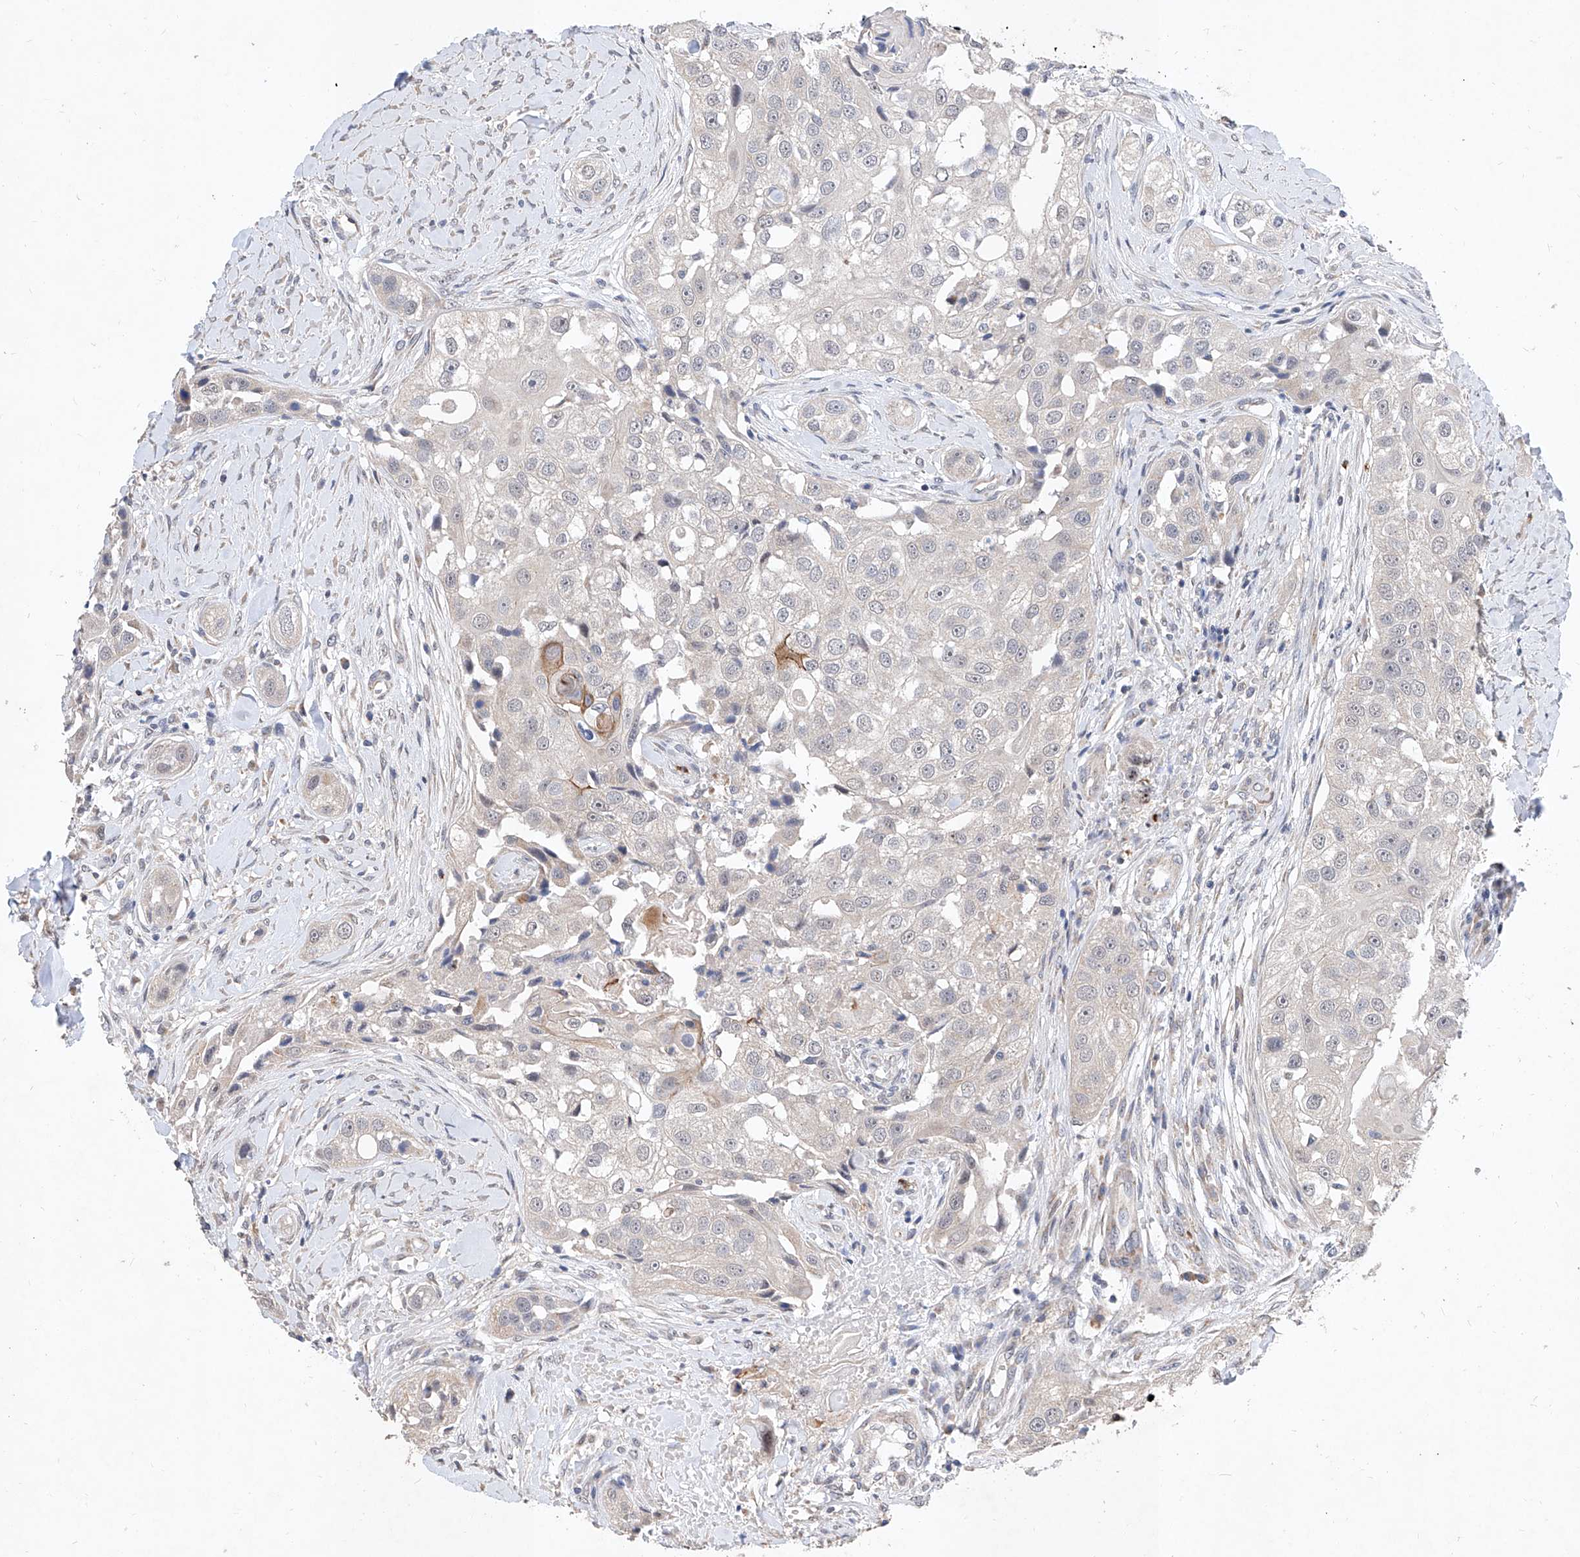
{"staining": {"intensity": "negative", "quantity": "none", "location": "none"}, "tissue": "head and neck cancer", "cell_type": "Tumor cells", "image_type": "cancer", "snomed": [{"axis": "morphology", "description": "Normal tissue, NOS"}, {"axis": "morphology", "description": "Squamous cell carcinoma, NOS"}, {"axis": "topography", "description": "Skeletal muscle"}, {"axis": "topography", "description": "Head-Neck"}], "caption": "Micrograph shows no protein positivity in tumor cells of squamous cell carcinoma (head and neck) tissue. The staining was performed using DAB (3,3'-diaminobenzidine) to visualize the protein expression in brown, while the nuclei were stained in blue with hematoxylin (Magnification: 20x).", "gene": "MFSD4B", "patient": {"sex": "male", "age": 51}}